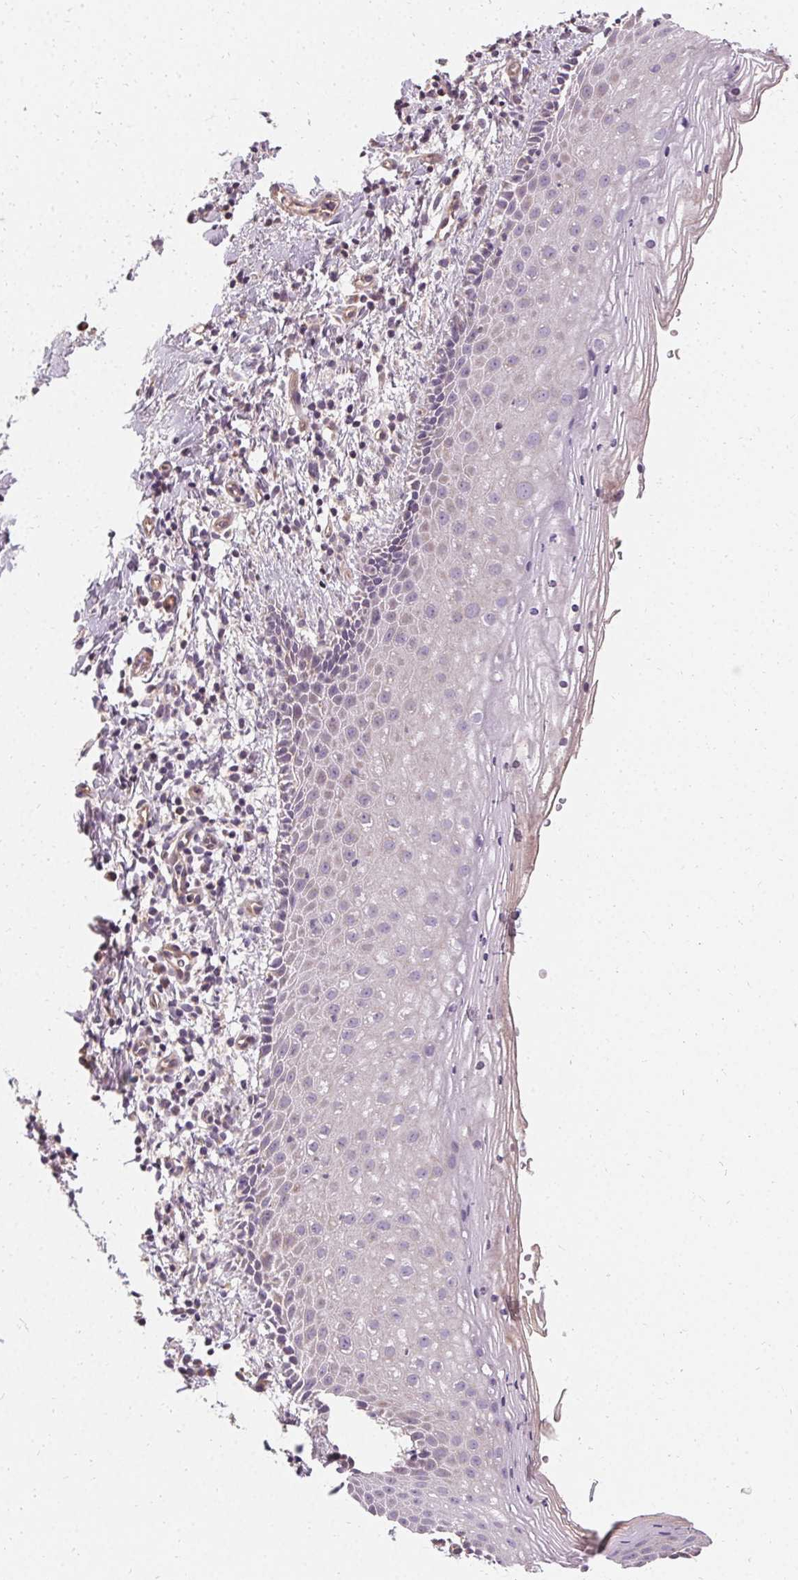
{"staining": {"intensity": "negative", "quantity": "none", "location": "none"}, "tissue": "vagina", "cell_type": "Squamous epithelial cells", "image_type": "normal", "snomed": [{"axis": "morphology", "description": "Normal tissue, NOS"}, {"axis": "topography", "description": "Vagina"}], "caption": "DAB immunohistochemical staining of benign human vagina demonstrates no significant positivity in squamous epithelial cells.", "gene": "APLP1", "patient": {"sex": "female", "age": 51}}